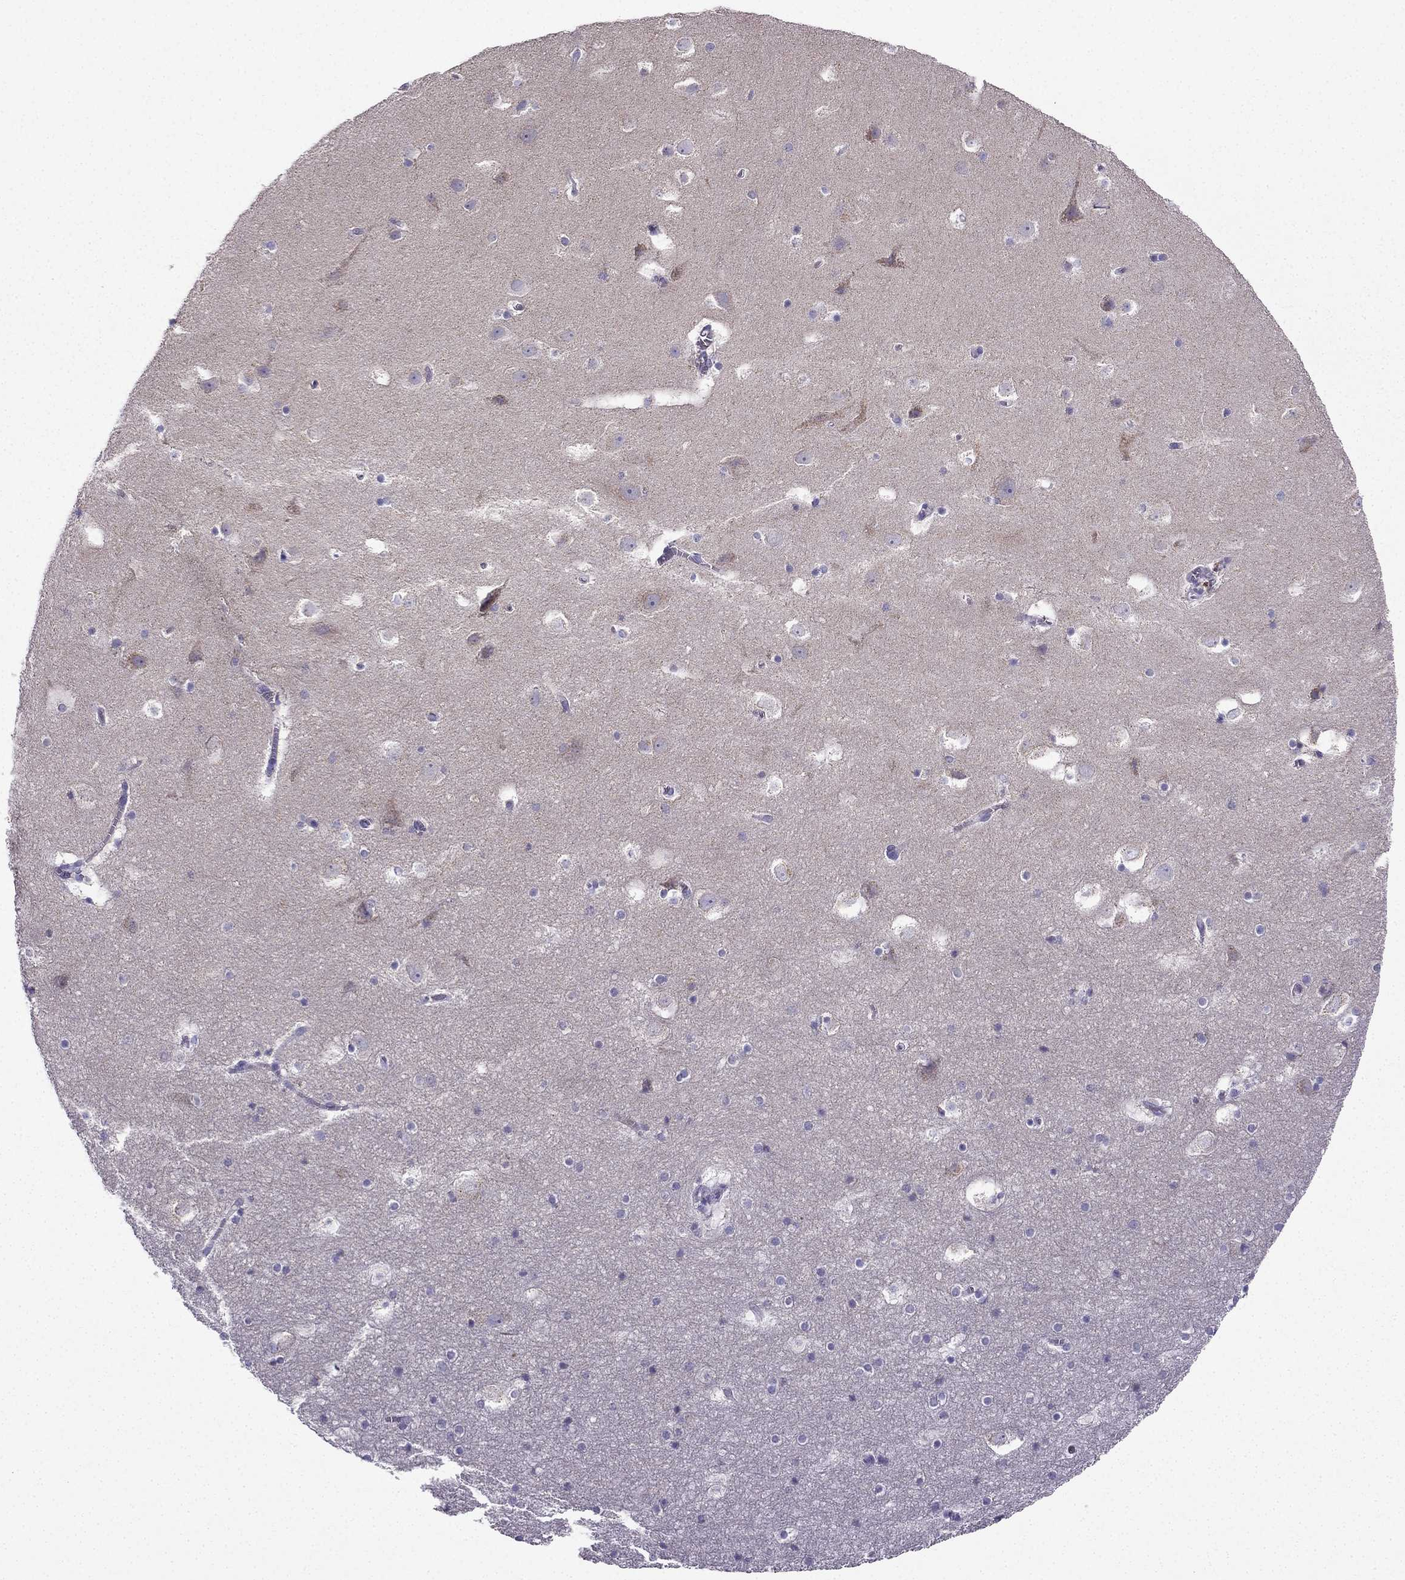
{"staining": {"intensity": "negative", "quantity": "none", "location": "none"}, "tissue": "hippocampus", "cell_type": "Glial cells", "image_type": "normal", "snomed": [{"axis": "morphology", "description": "Normal tissue, NOS"}, {"axis": "topography", "description": "Hippocampus"}], "caption": "A high-resolution micrograph shows IHC staining of normal hippocampus, which displays no significant staining in glial cells. (DAB immunohistochemistry (IHC), high magnification).", "gene": "KIF5A", "patient": {"sex": "male", "age": 45}}